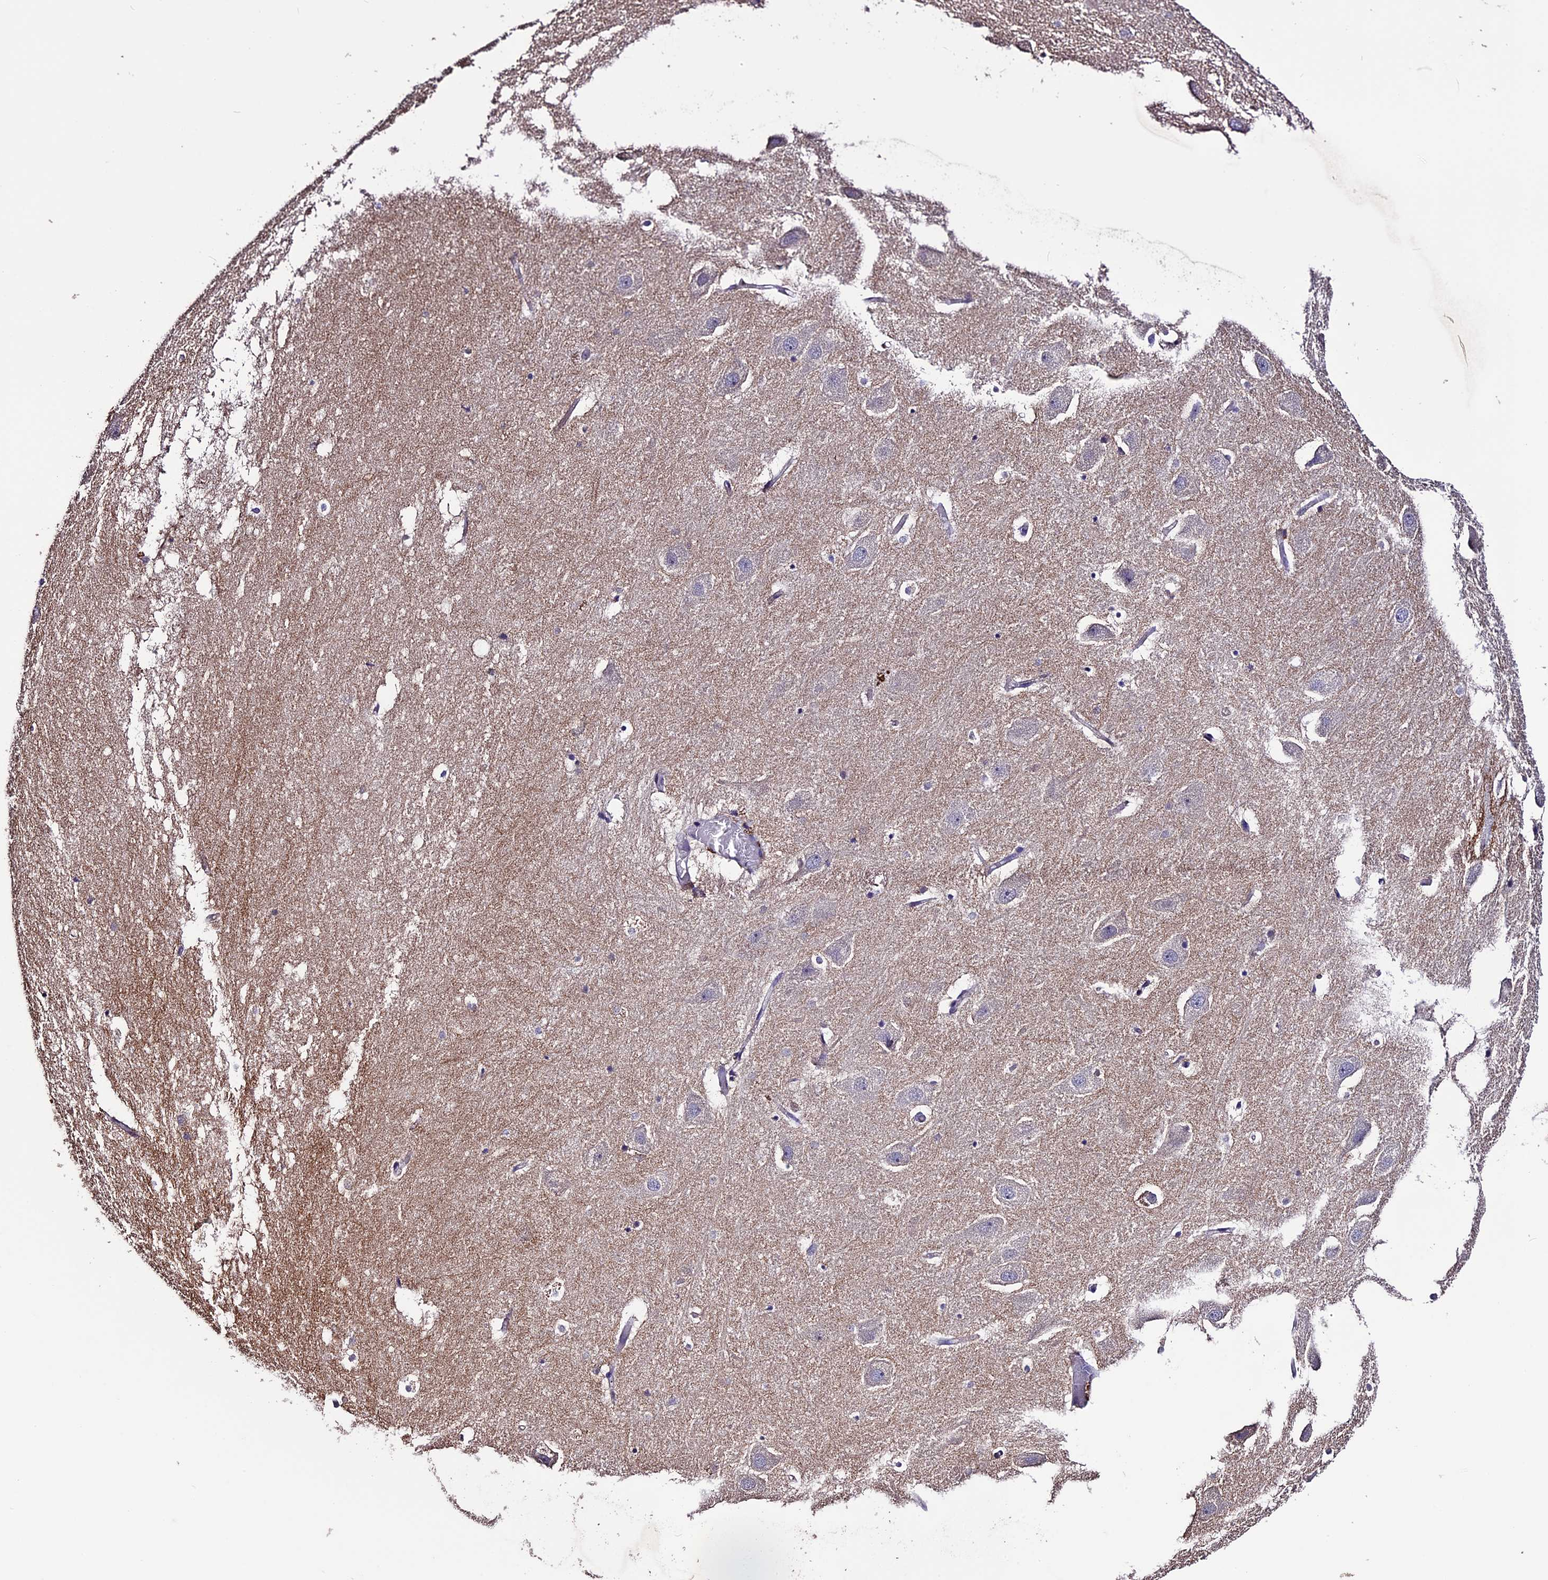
{"staining": {"intensity": "weak", "quantity": "<25%", "location": "cytoplasmic/membranous"}, "tissue": "hippocampus", "cell_type": "Glial cells", "image_type": "normal", "snomed": [{"axis": "morphology", "description": "Normal tissue, NOS"}, {"axis": "topography", "description": "Hippocampus"}], "caption": "This is an IHC micrograph of normal human hippocampus. There is no positivity in glial cells.", "gene": "DIS3L", "patient": {"sex": "female", "age": 52}}